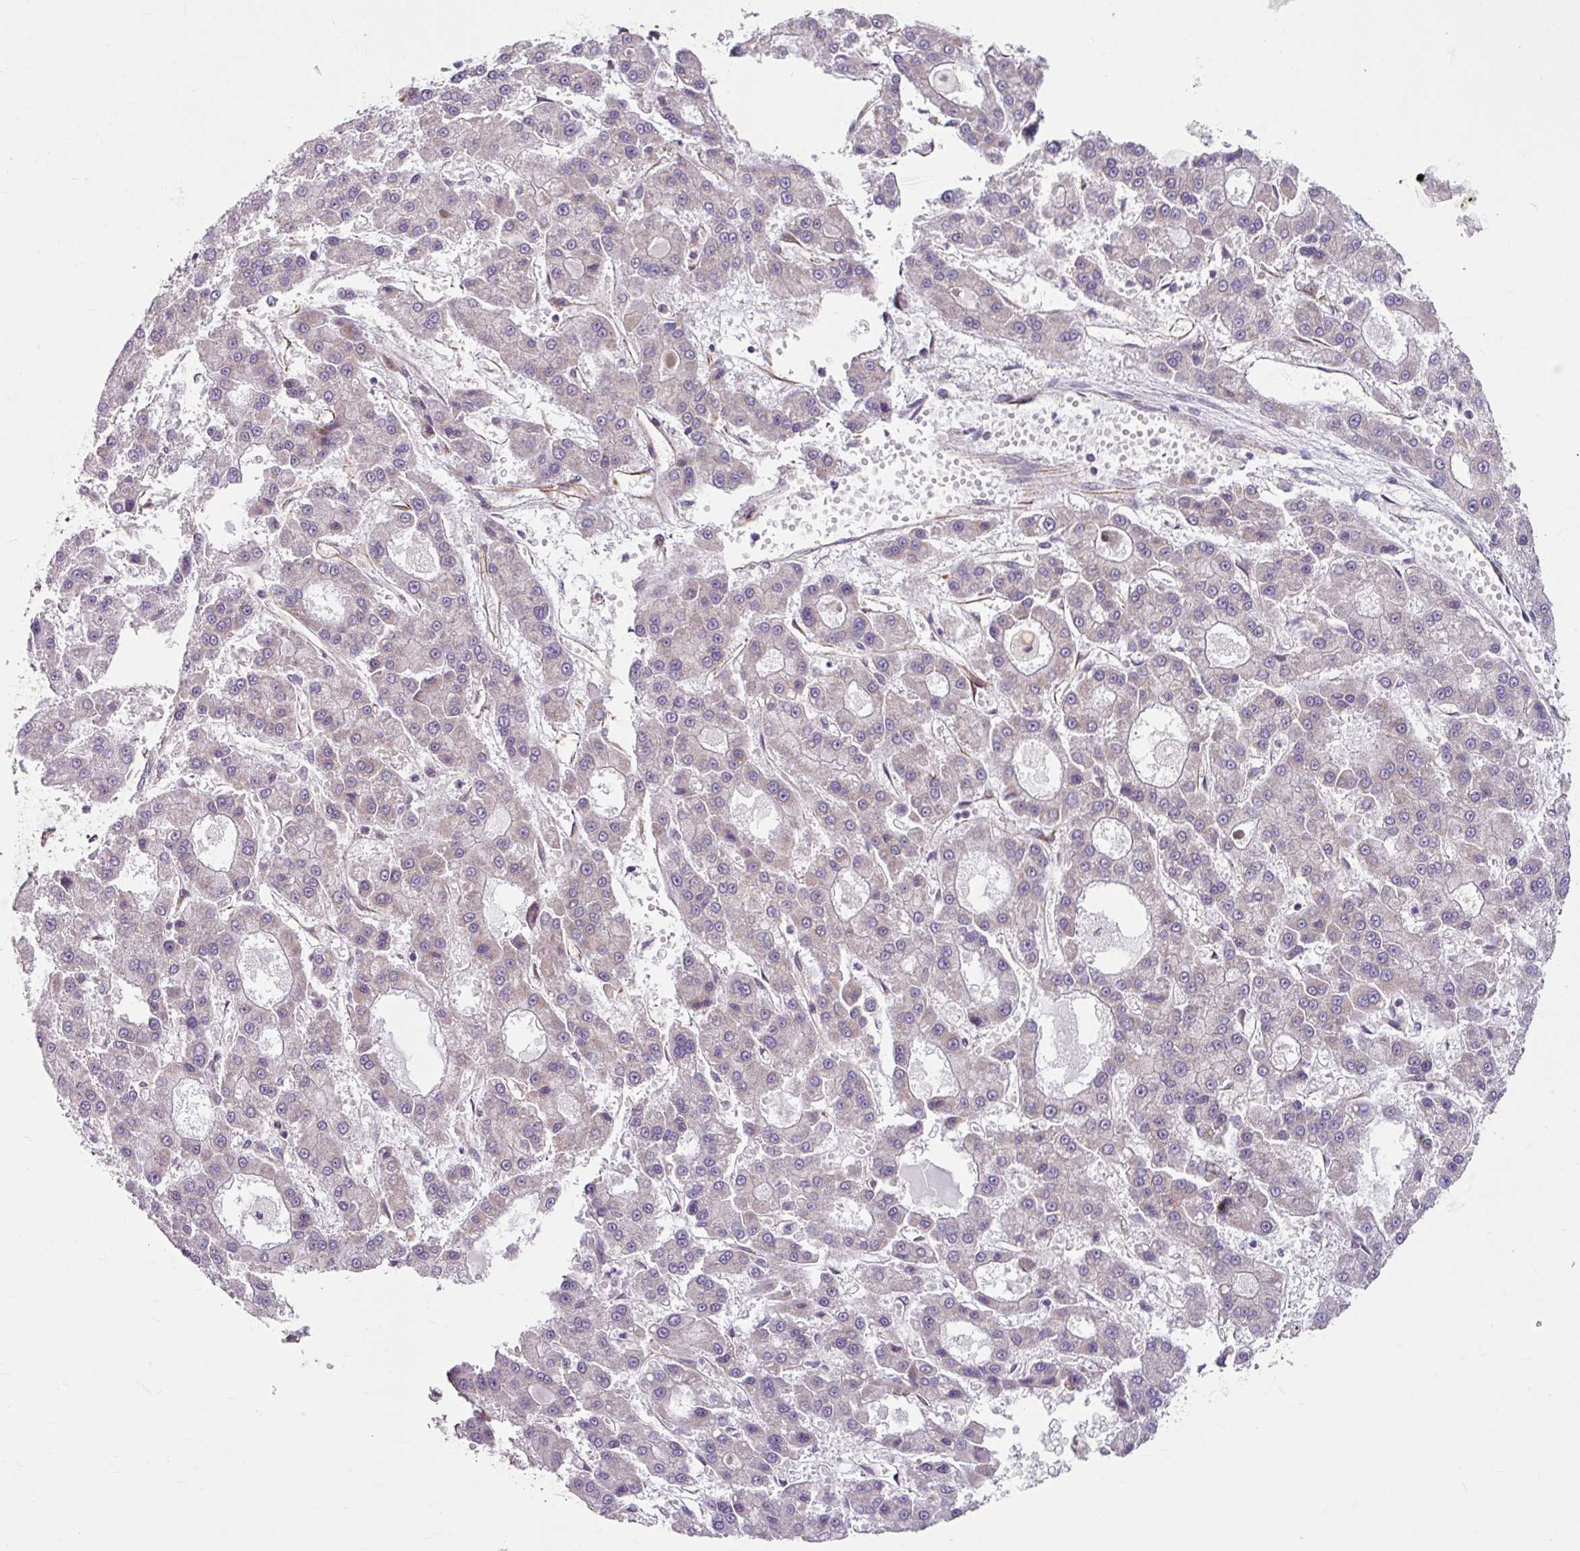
{"staining": {"intensity": "negative", "quantity": "none", "location": "none"}, "tissue": "liver cancer", "cell_type": "Tumor cells", "image_type": "cancer", "snomed": [{"axis": "morphology", "description": "Carcinoma, Hepatocellular, NOS"}, {"axis": "topography", "description": "Liver"}], "caption": "The photomicrograph demonstrates no staining of tumor cells in hepatocellular carcinoma (liver). (Brightfield microscopy of DAB immunohistochemistry at high magnification).", "gene": "DAAM2", "patient": {"sex": "male", "age": 70}}